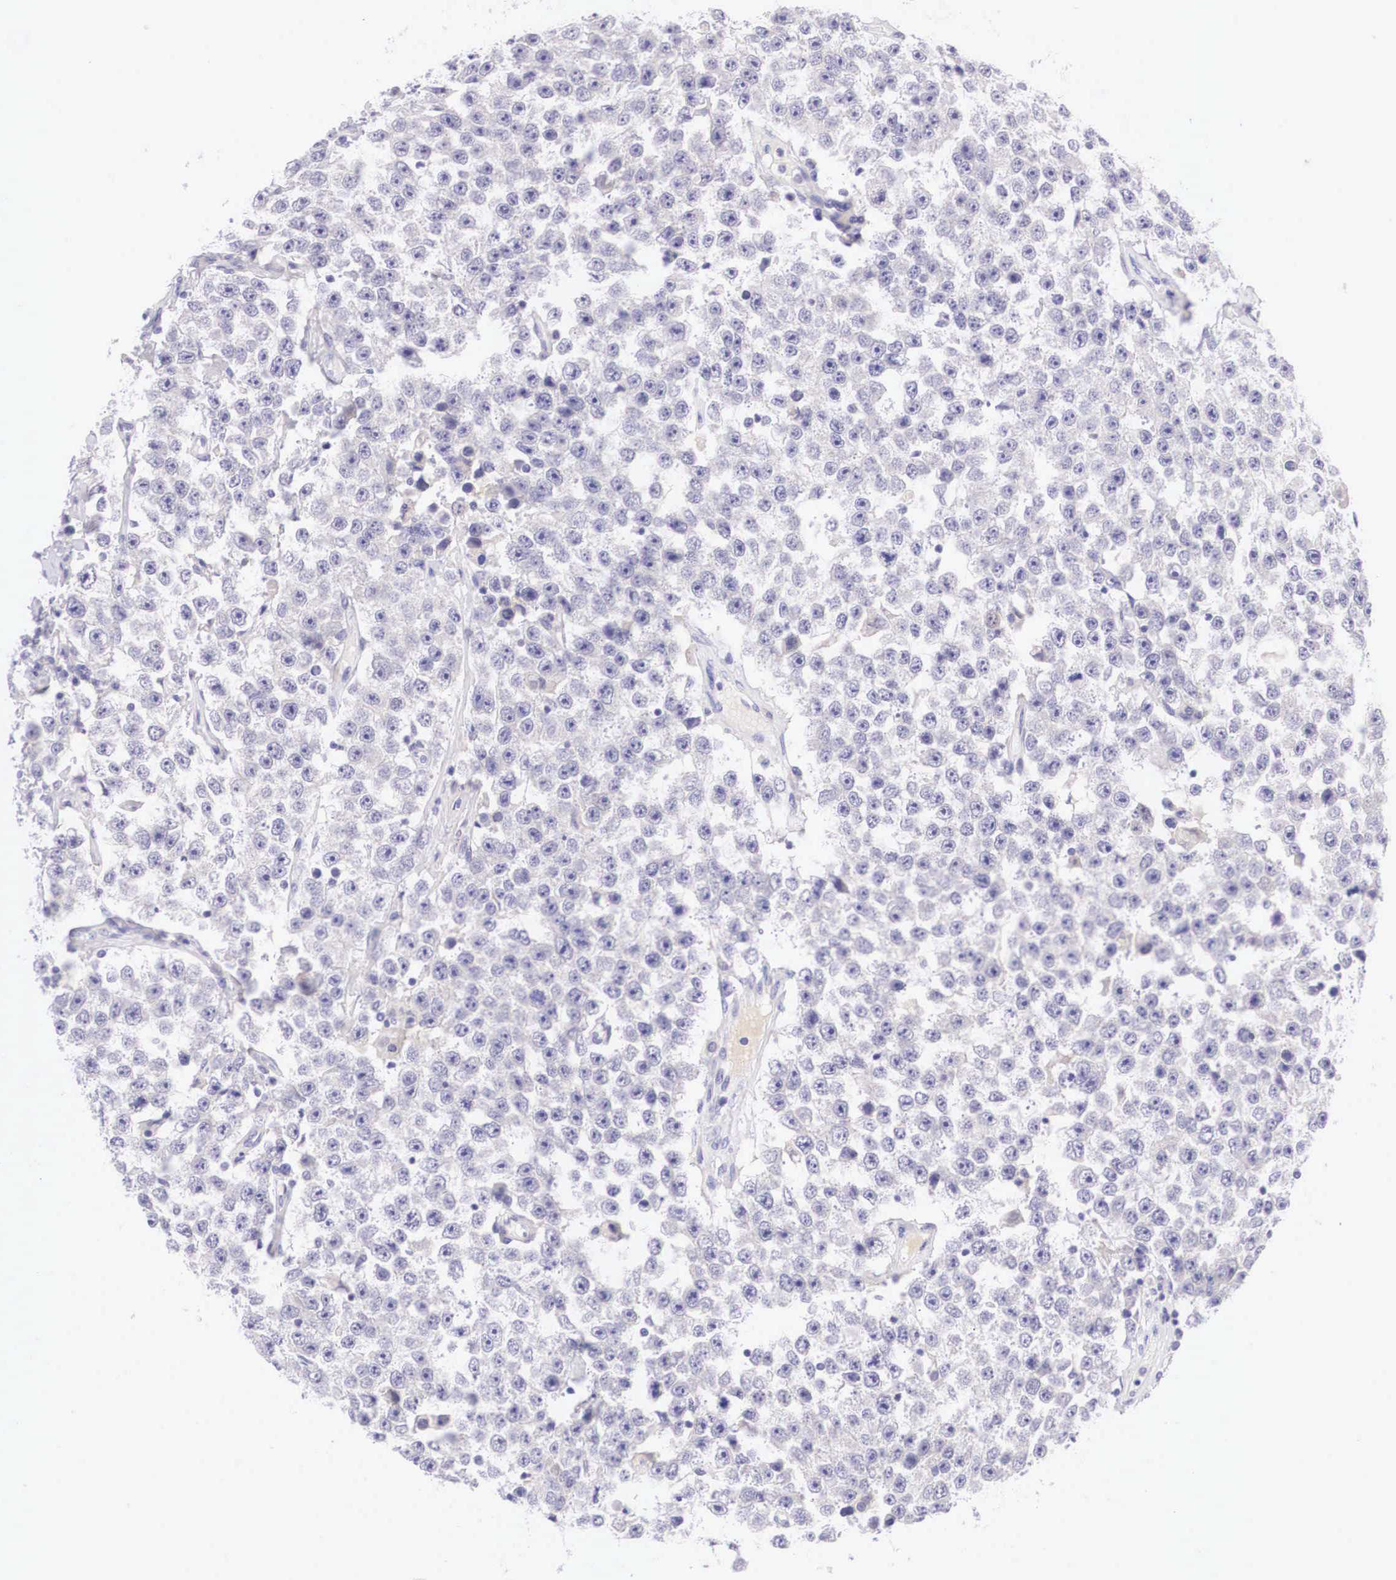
{"staining": {"intensity": "negative", "quantity": "none", "location": "none"}, "tissue": "testis cancer", "cell_type": "Tumor cells", "image_type": "cancer", "snomed": [{"axis": "morphology", "description": "Seminoma, NOS"}, {"axis": "topography", "description": "Testis"}], "caption": "Micrograph shows no significant protein positivity in tumor cells of testis seminoma. Brightfield microscopy of immunohistochemistry stained with DAB (brown) and hematoxylin (blue), captured at high magnification.", "gene": "BCL6", "patient": {"sex": "male", "age": 52}}